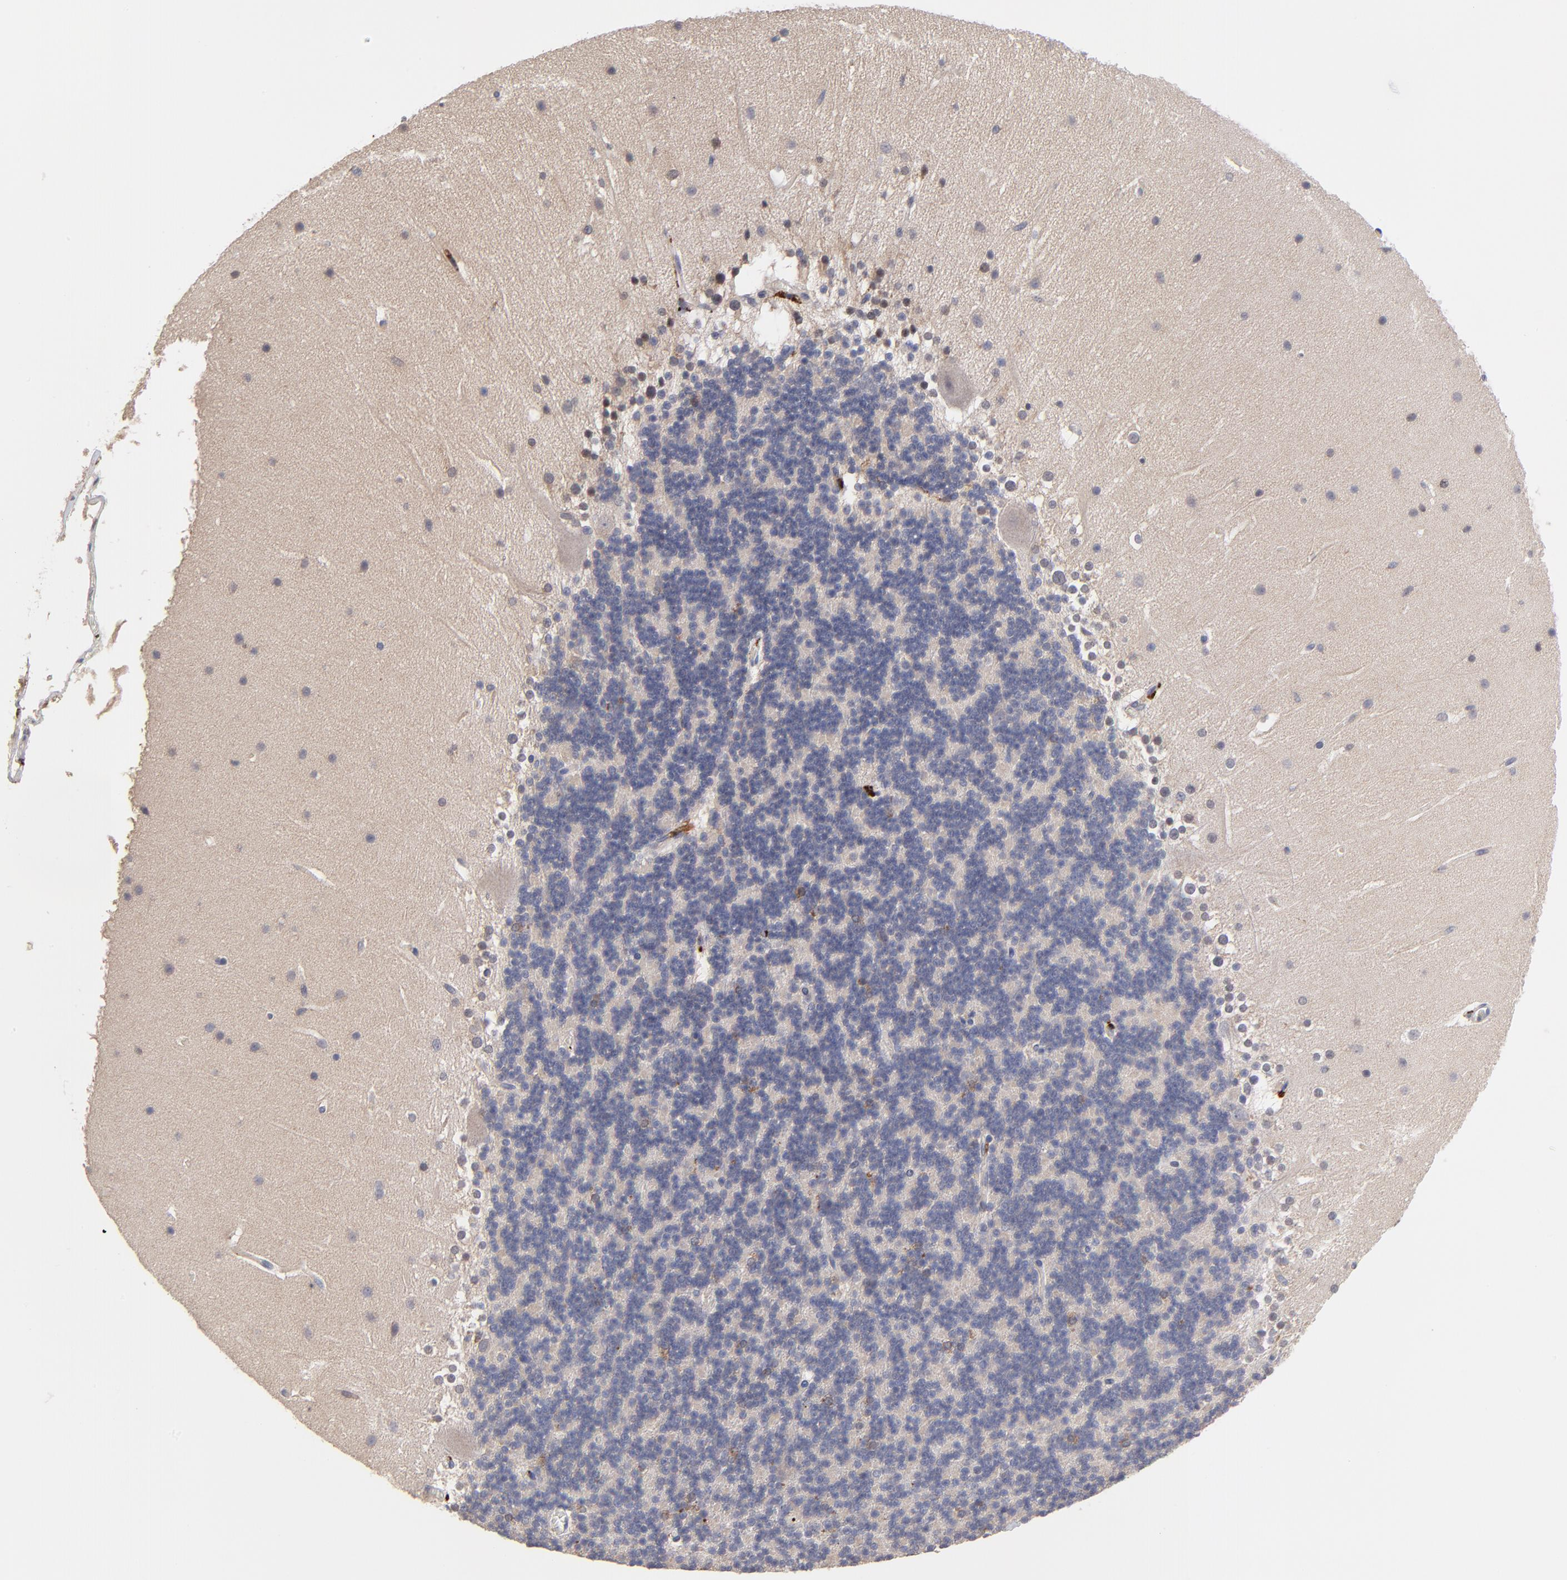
{"staining": {"intensity": "weak", "quantity": "<25%", "location": "cytoplasmic/membranous"}, "tissue": "cerebellum", "cell_type": "Cells in granular layer", "image_type": "normal", "snomed": [{"axis": "morphology", "description": "Normal tissue, NOS"}, {"axis": "topography", "description": "Cerebellum"}], "caption": "High magnification brightfield microscopy of unremarkable cerebellum stained with DAB (brown) and counterstained with hematoxylin (blue): cells in granular layer show no significant staining. (DAB (3,3'-diaminobenzidine) IHC with hematoxylin counter stain).", "gene": "PDE4B", "patient": {"sex": "female", "age": 19}}